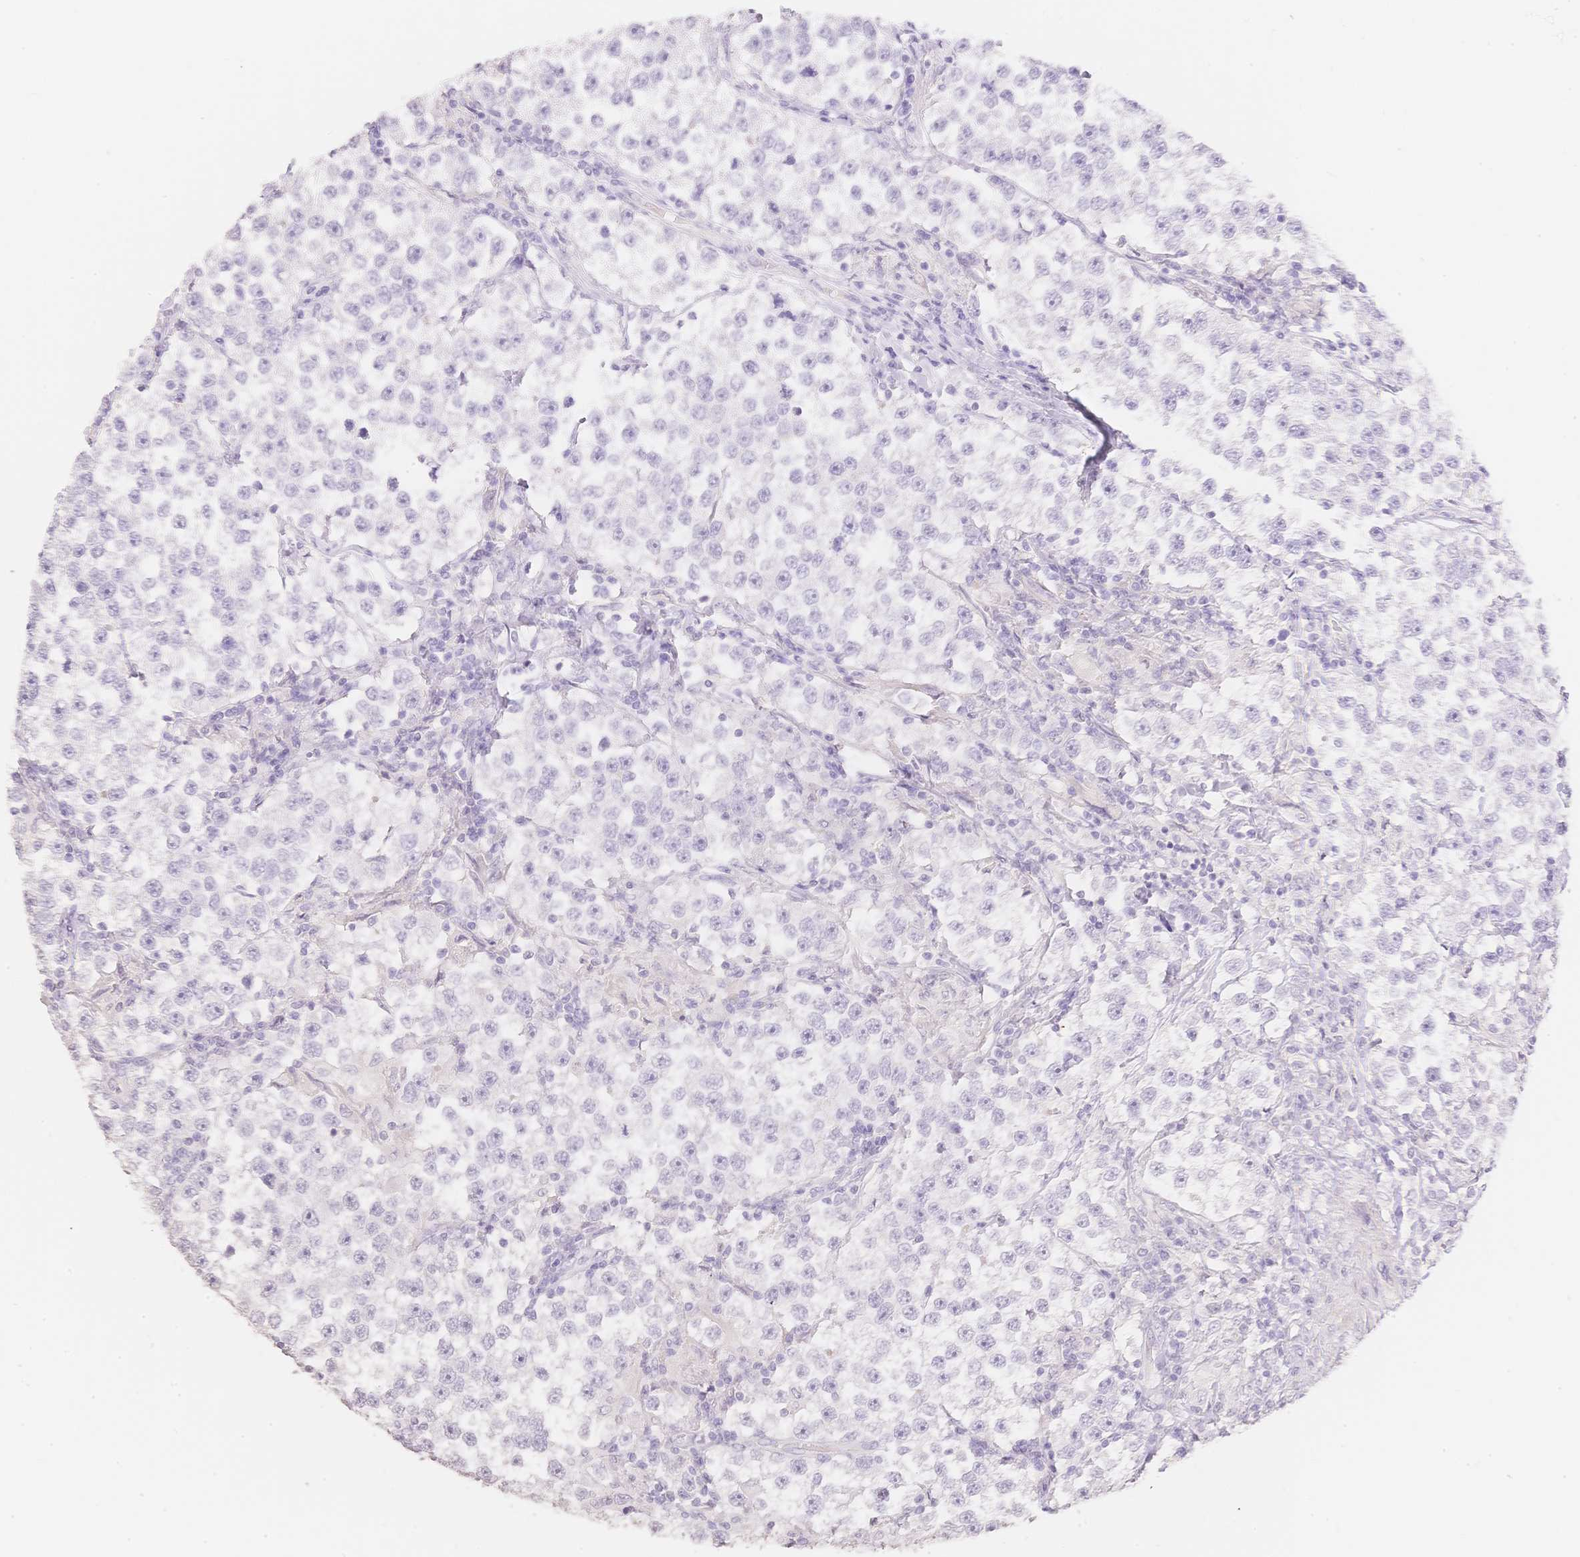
{"staining": {"intensity": "negative", "quantity": "none", "location": "none"}, "tissue": "testis cancer", "cell_type": "Tumor cells", "image_type": "cancer", "snomed": [{"axis": "morphology", "description": "Seminoma, NOS"}, {"axis": "topography", "description": "Testis"}], "caption": "This is an immunohistochemistry (IHC) histopathology image of testis cancer. There is no staining in tumor cells.", "gene": "HCRTR2", "patient": {"sex": "male", "age": 46}}